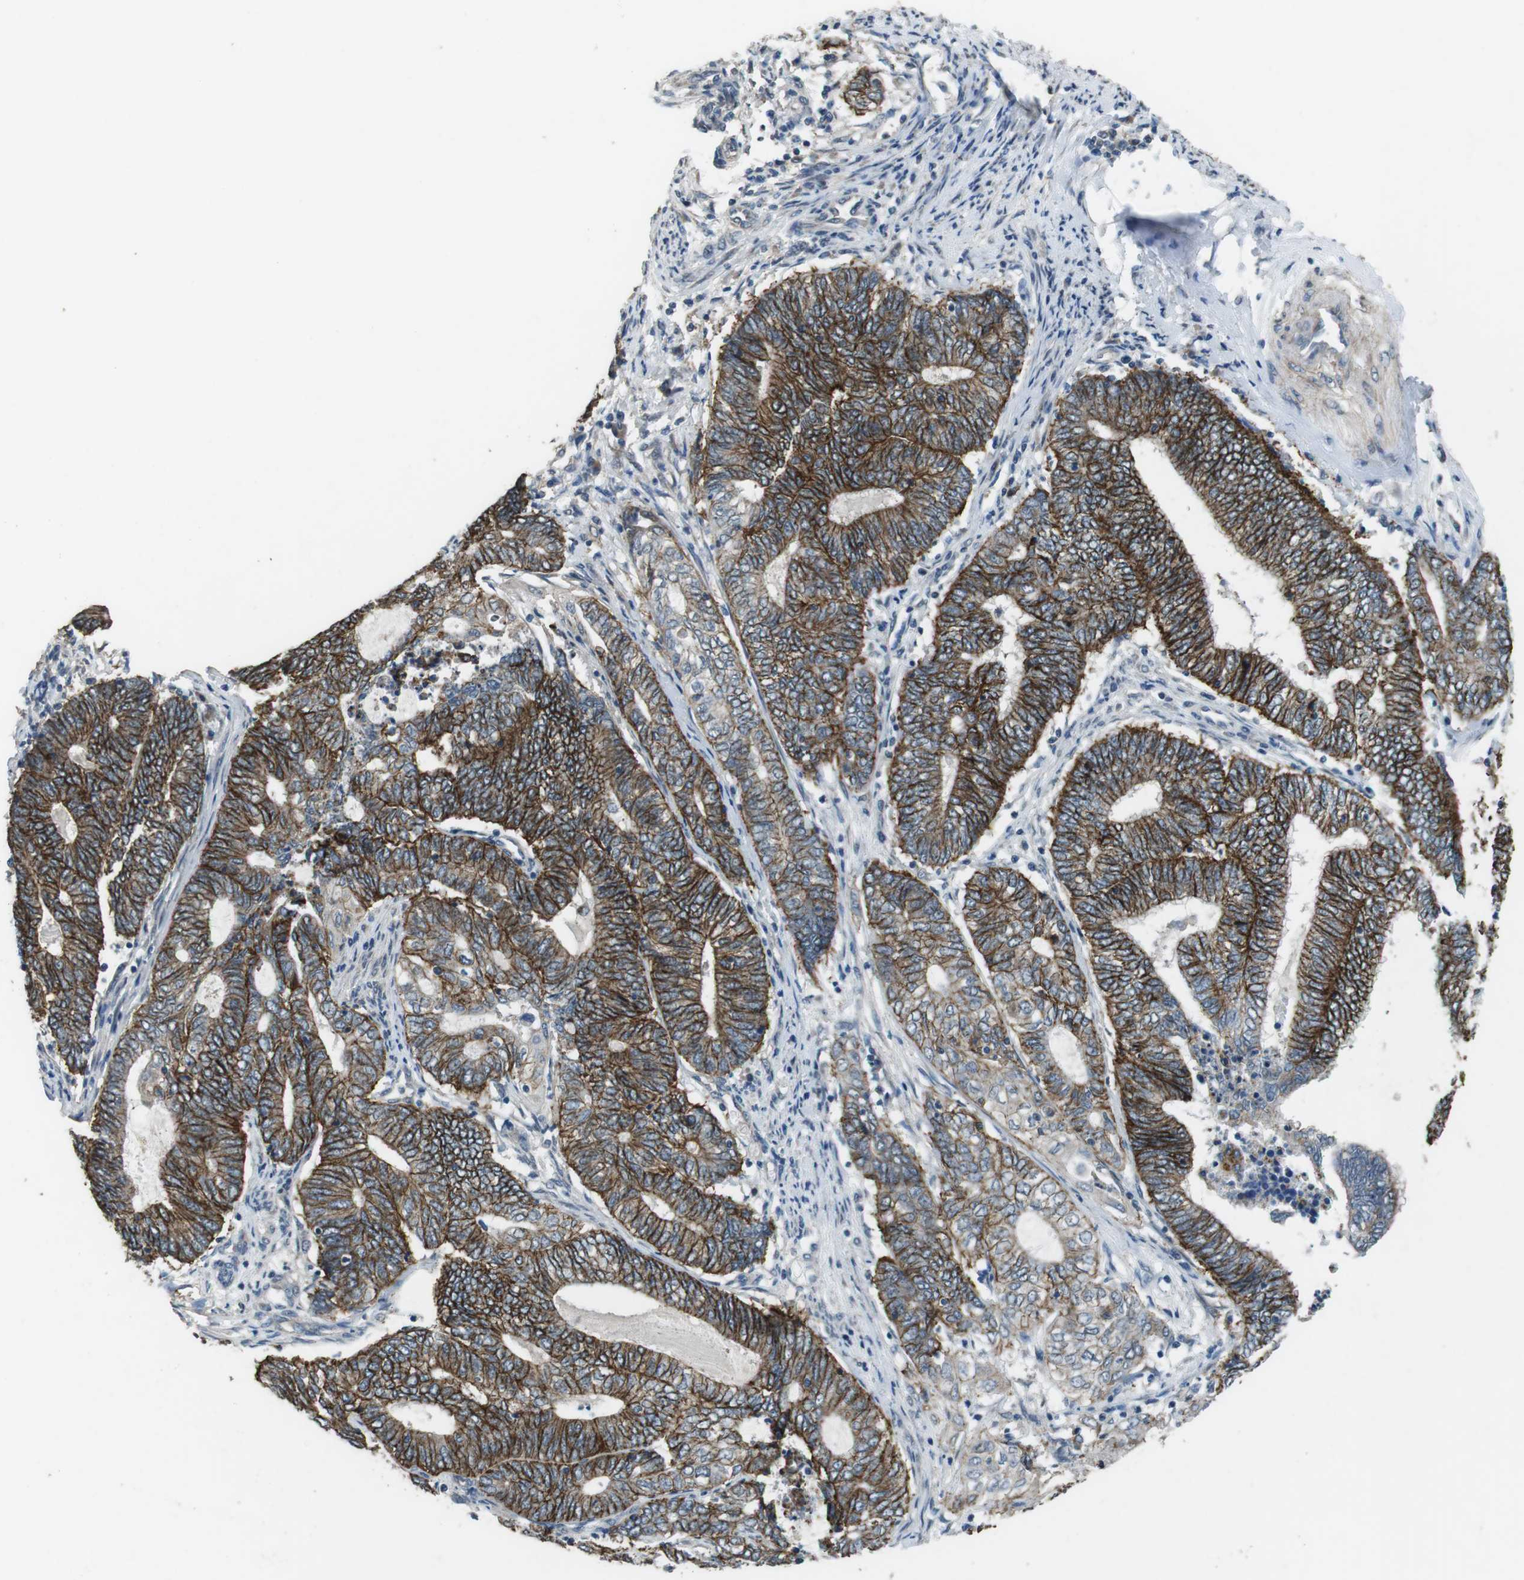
{"staining": {"intensity": "strong", "quantity": ">75%", "location": "cytoplasmic/membranous"}, "tissue": "endometrial cancer", "cell_type": "Tumor cells", "image_type": "cancer", "snomed": [{"axis": "morphology", "description": "Adenocarcinoma, NOS"}, {"axis": "topography", "description": "Uterus"}, {"axis": "topography", "description": "Endometrium"}], "caption": "Protein staining of endometrial adenocarcinoma tissue shows strong cytoplasmic/membranous positivity in approximately >75% of tumor cells. The staining was performed using DAB to visualize the protein expression in brown, while the nuclei were stained in blue with hematoxylin (Magnification: 20x).", "gene": "CLDN7", "patient": {"sex": "female", "age": 70}}